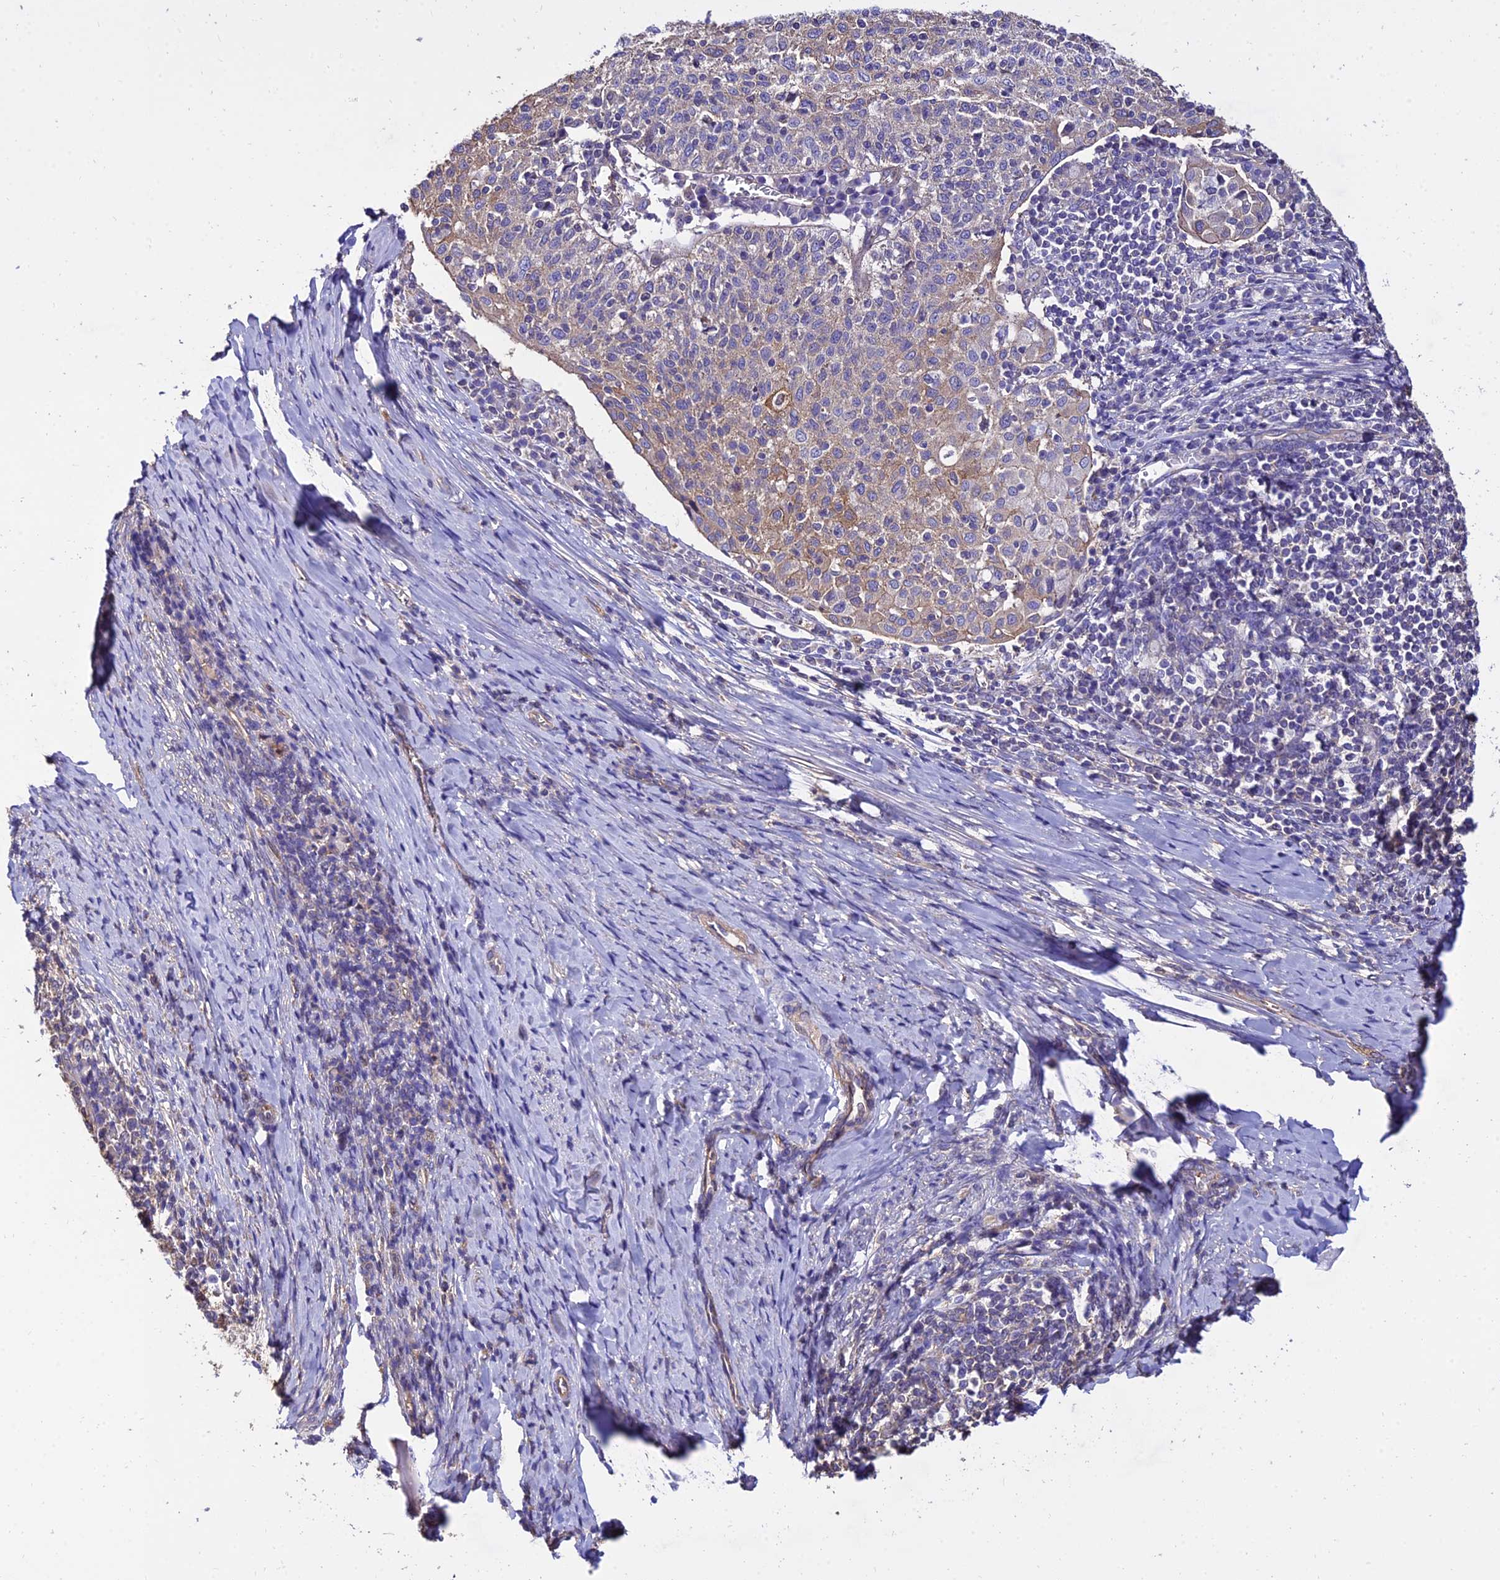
{"staining": {"intensity": "moderate", "quantity": "25%-75%", "location": "cytoplasmic/membranous"}, "tissue": "cervical cancer", "cell_type": "Tumor cells", "image_type": "cancer", "snomed": [{"axis": "morphology", "description": "Squamous cell carcinoma, NOS"}, {"axis": "topography", "description": "Cervix"}], "caption": "The photomicrograph shows staining of cervical cancer, revealing moderate cytoplasmic/membranous protein expression (brown color) within tumor cells.", "gene": "CALM2", "patient": {"sex": "female", "age": 52}}